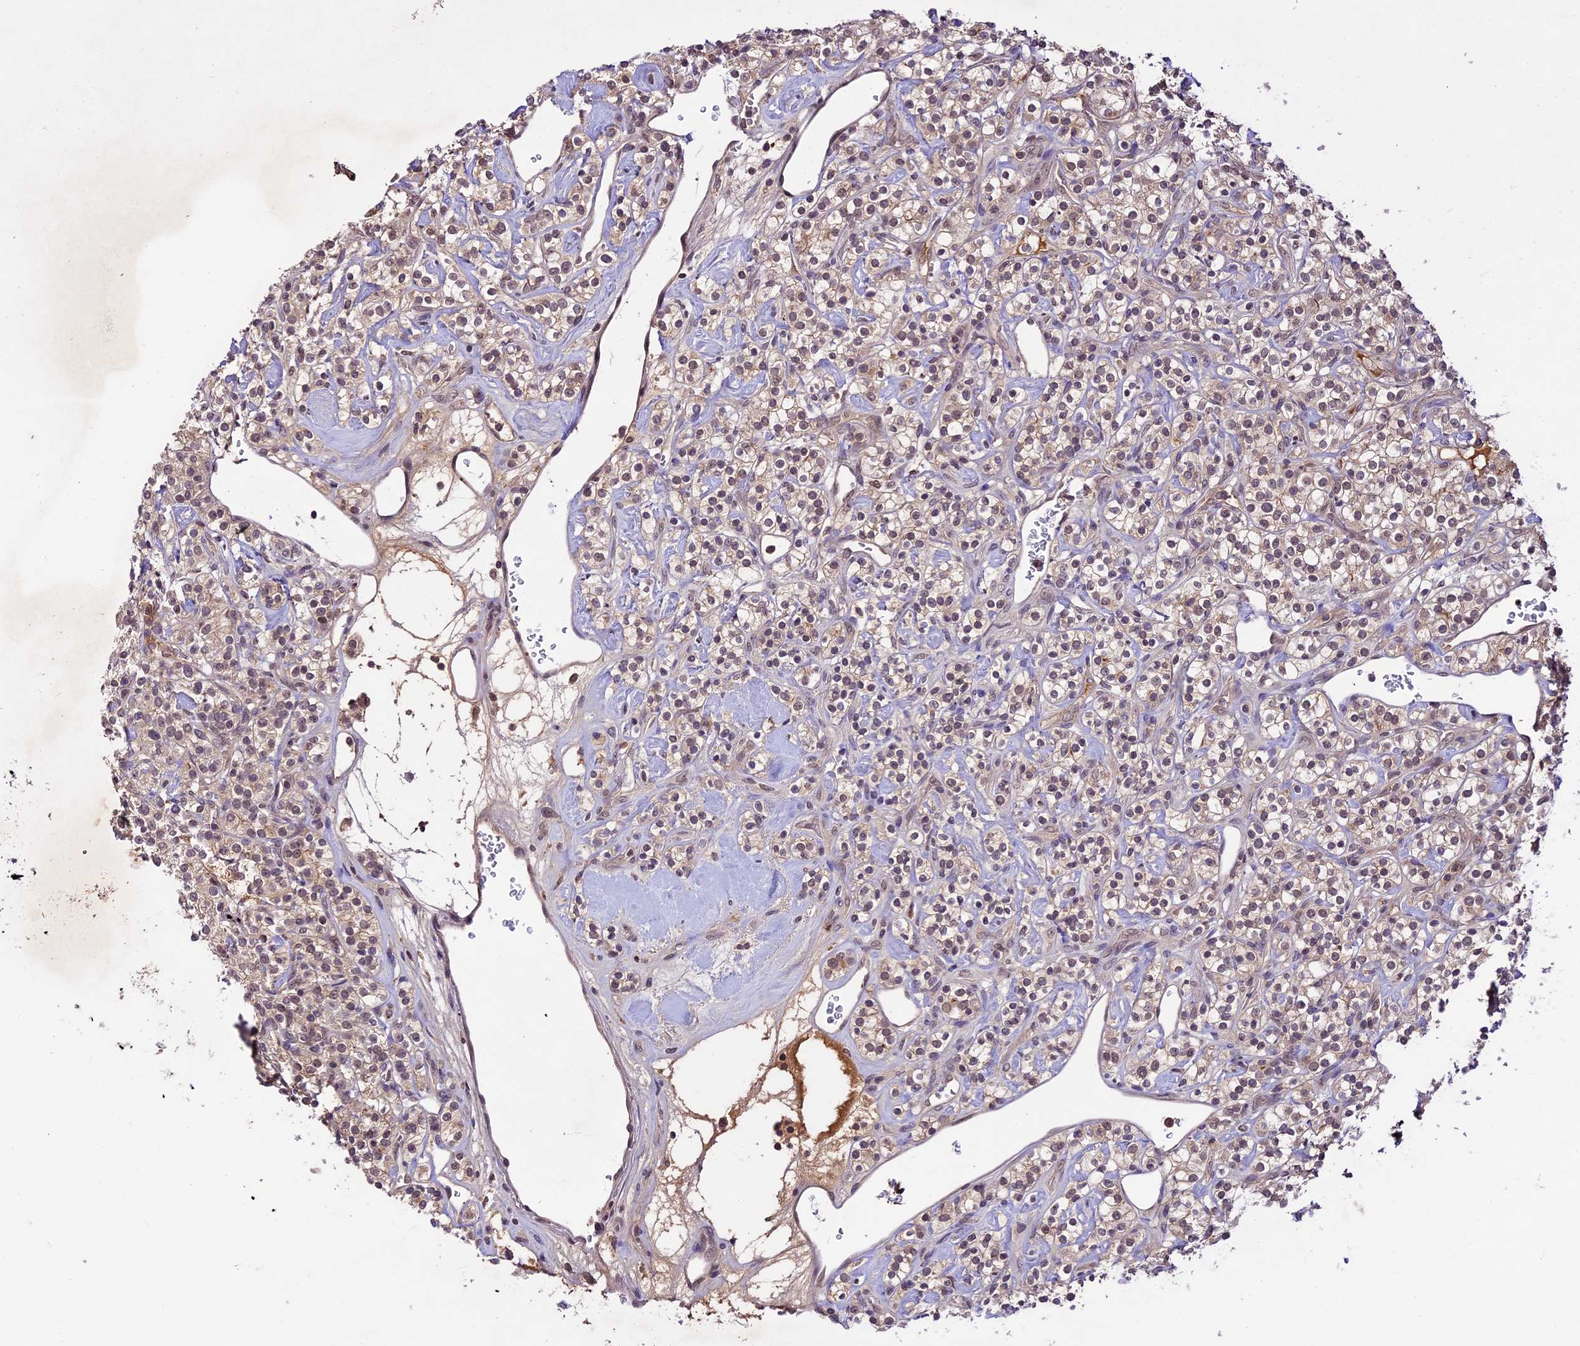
{"staining": {"intensity": "weak", "quantity": "25%-75%", "location": "cytoplasmic/membranous,nuclear"}, "tissue": "renal cancer", "cell_type": "Tumor cells", "image_type": "cancer", "snomed": [{"axis": "morphology", "description": "Adenocarcinoma, NOS"}, {"axis": "topography", "description": "Kidney"}], "caption": "Immunohistochemistry (IHC) of adenocarcinoma (renal) shows low levels of weak cytoplasmic/membranous and nuclear expression in about 25%-75% of tumor cells.", "gene": "ATP10A", "patient": {"sex": "male", "age": 77}}